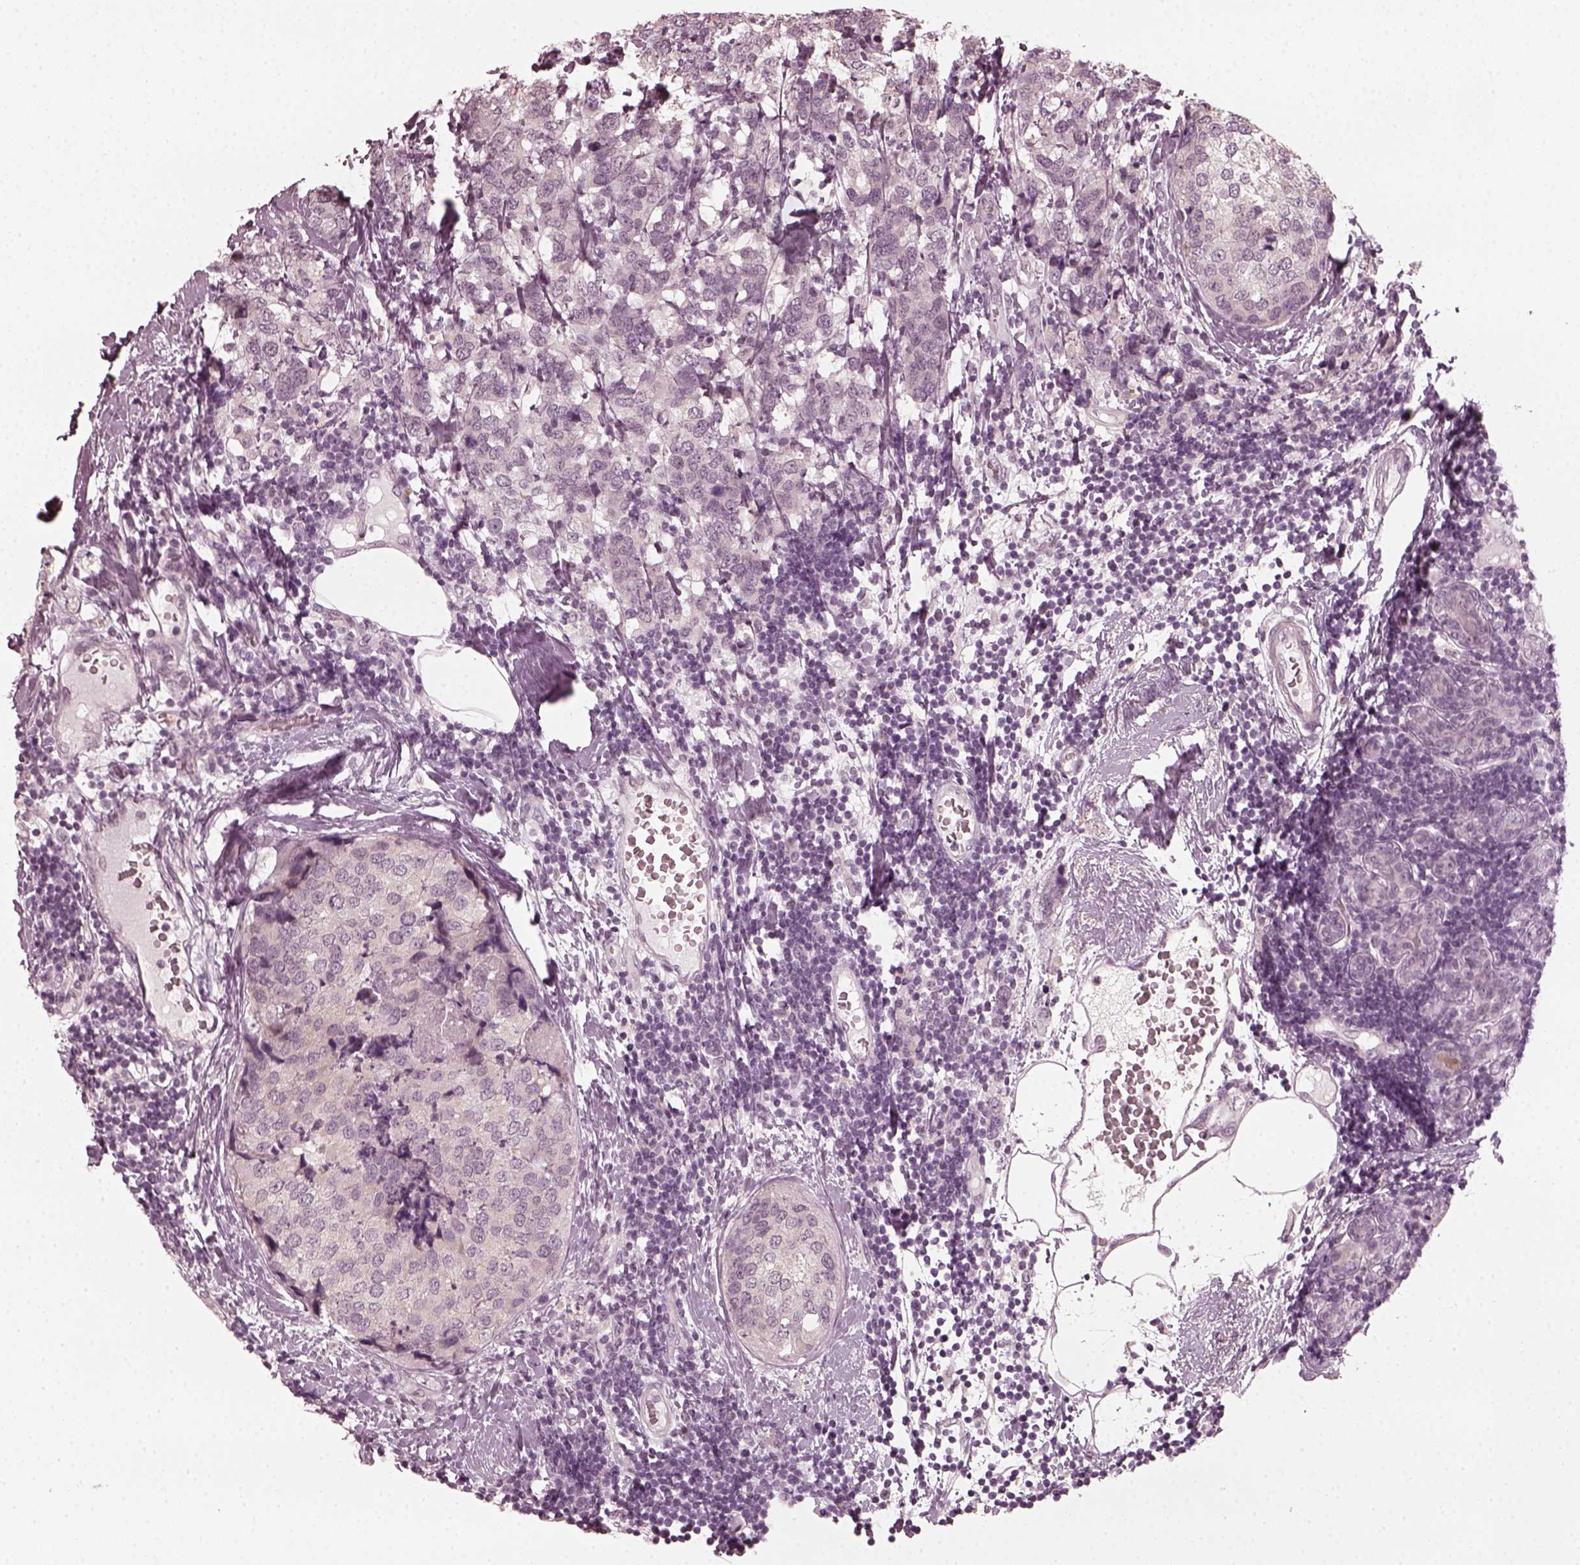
{"staining": {"intensity": "negative", "quantity": "none", "location": "none"}, "tissue": "breast cancer", "cell_type": "Tumor cells", "image_type": "cancer", "snomed": [{"axis": "morphology", "description": "Lobular carcinoma"}, {"axis": "topography", "description": "Breast"}], "caption": "Histopathology image shows no significant protein staining in tumor cells of lobular carcinoma (breast).", "gene": "CCDC170", "patient": {"sex": "female", "age": 59}}